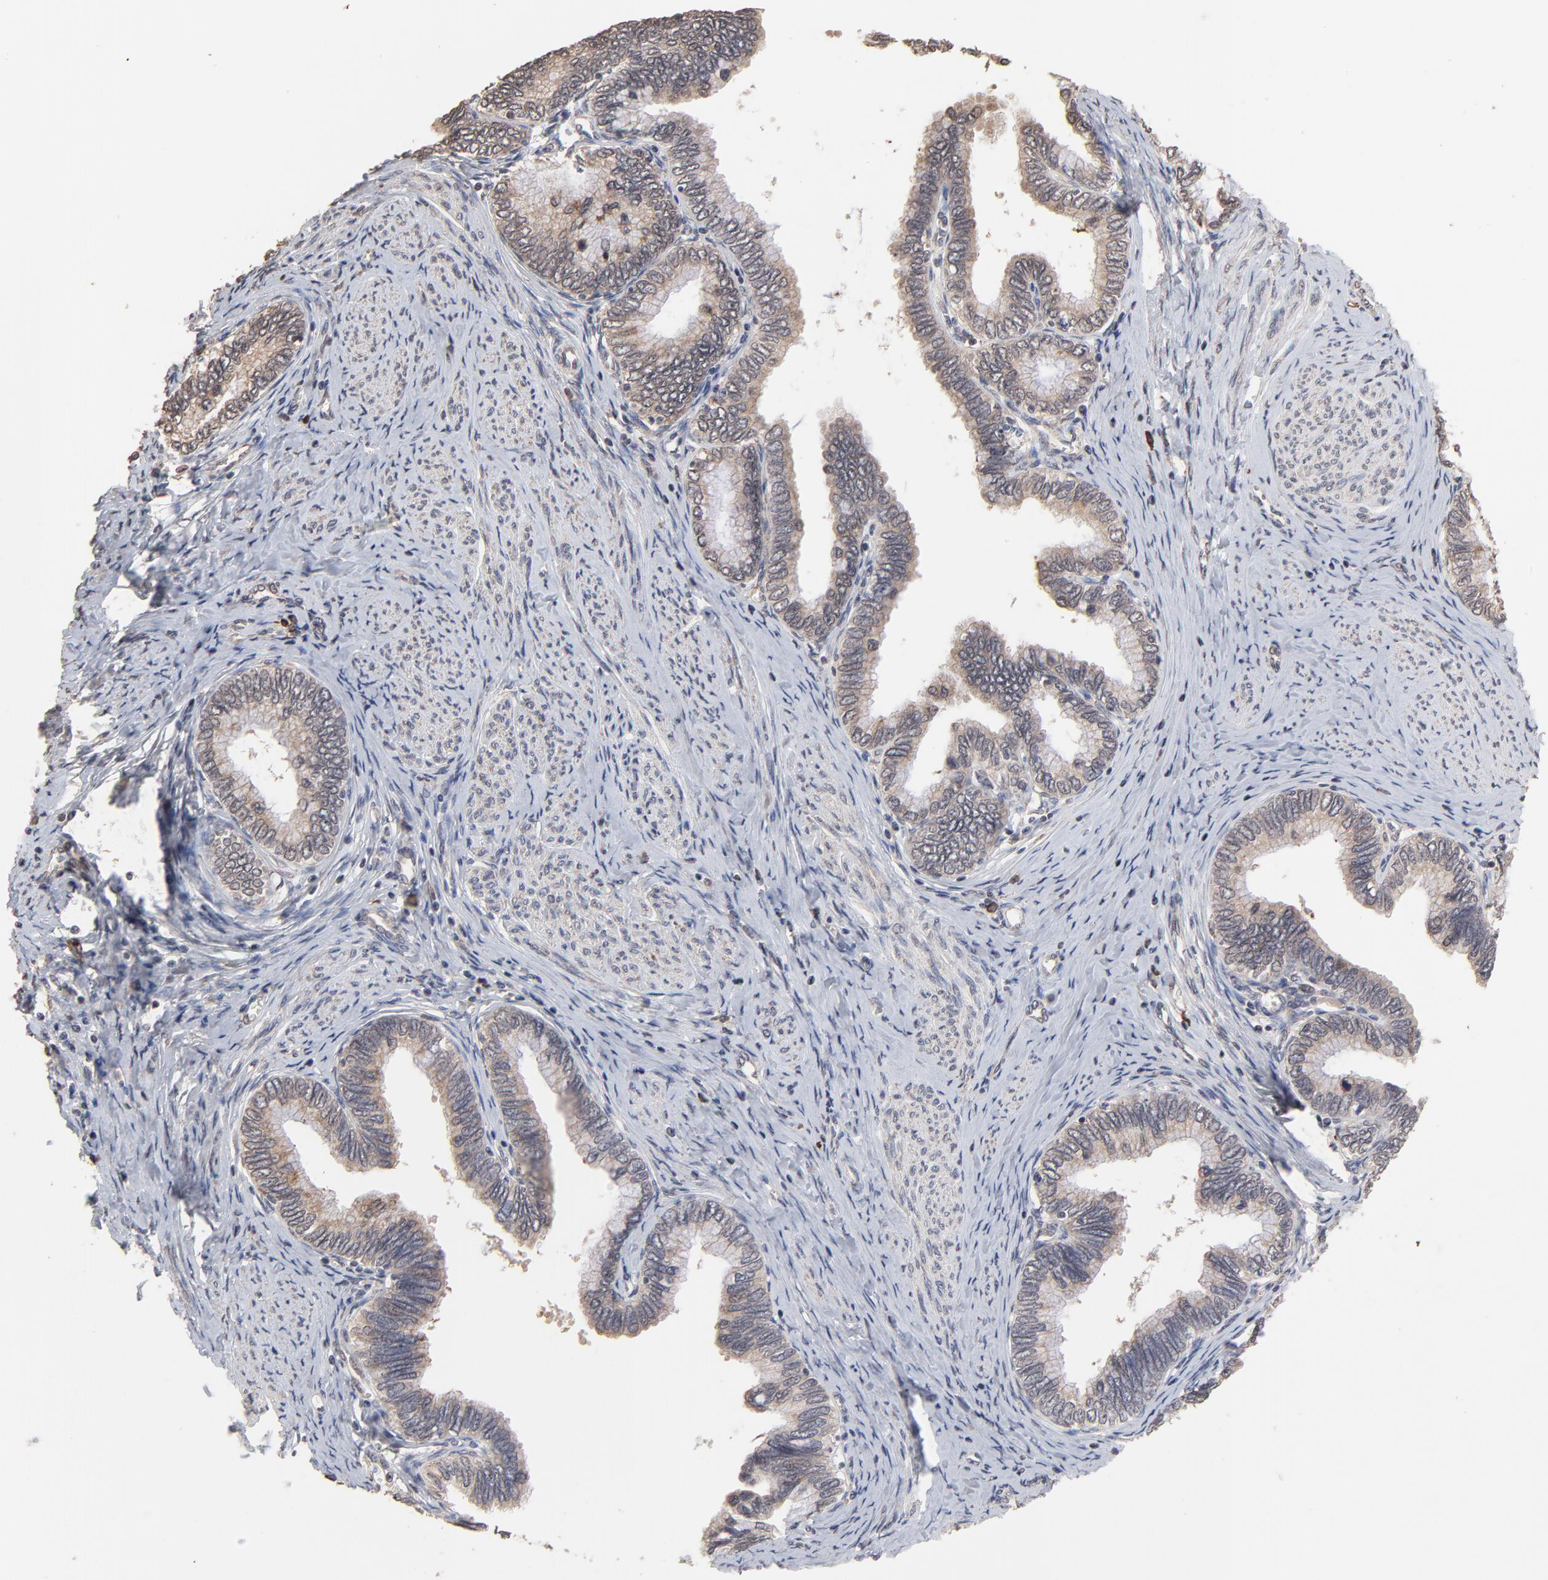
{"staining": {"intensity": "moderate", "quantity": ">75%", "location": "cytoplasmic/membranous"}, "tissue": "cervical cancer", "cell_type": "Tumor cells", "image_type": "cancer", "snomed": [{"axis": "morphology", "description": "Adenocarcinoma, NOS"}, {"axis": "topography", "description": "Cervix"}], "caption": "The immunohistochemical stain shows moderate cytoplasmic/membranous positivity in tumor cells of cervical cancer tissue. (Stains: DAB in brown, nuclei in blue, Microscopy: brightfield microscopy at high magnification).", "gene": "CHM", "patient": {"sex": "female", "age": 49}}